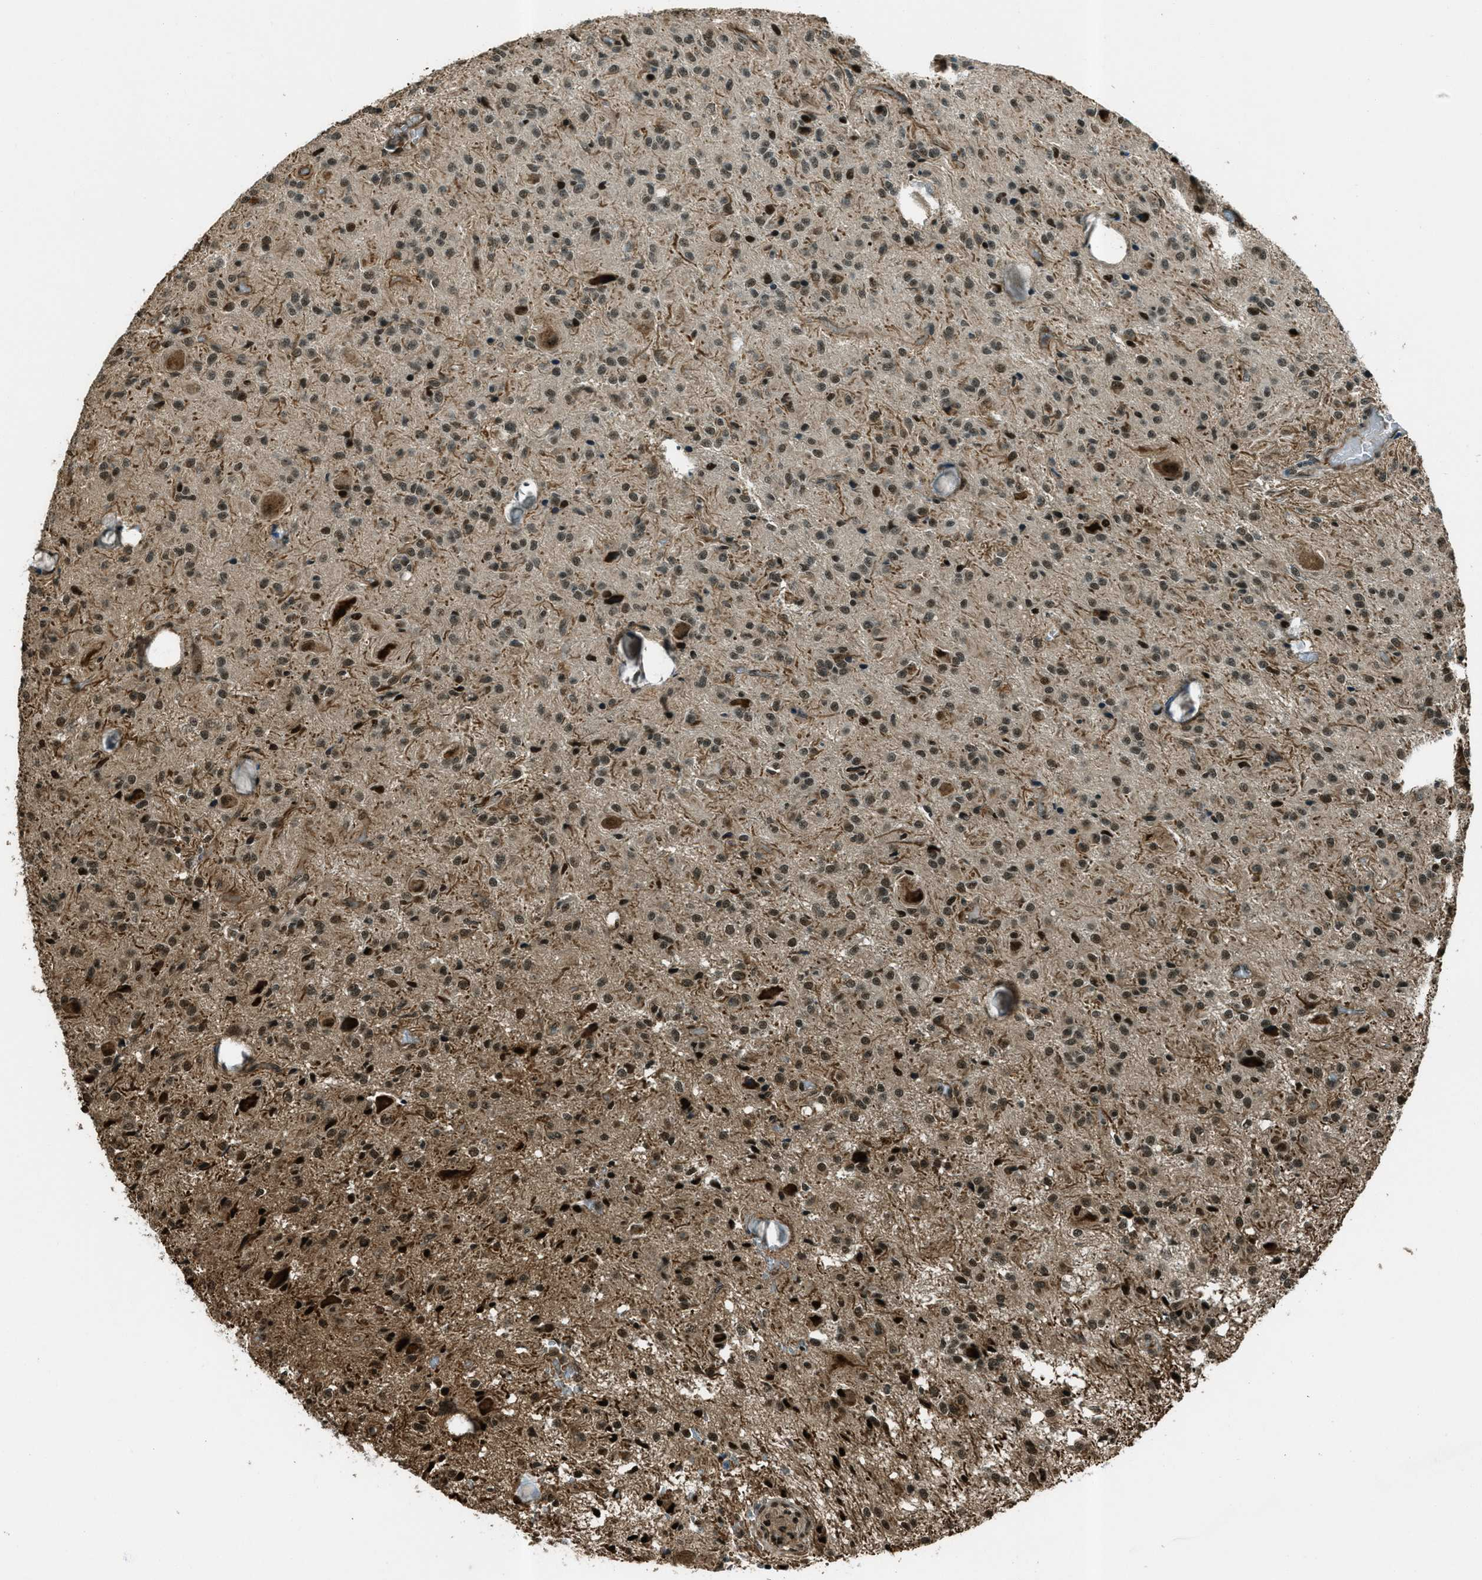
{"staining": {"intensity": "moderate", "quantity": ">75%", "location": "cytoplasmic/membranous,nuclear"}, "tissue": "glioma", "cell_type": "Tumor cells", "image_type": "cancer", "snomed": [{"axis": "morphology", "description": "Glioma, malignant, High grade"}, {"axis": "topography", "description": "Brain"}], "caption": "DAB (3,3'-diaminobenzidine) immunohistochemical staining of glioma demonstrates moderate cytoplasmic/membranous and nuclear protein positivity in about >75% of tumor cells.", "gene": "TARDBP", "patient": {"sex": "female", "age": 59}}